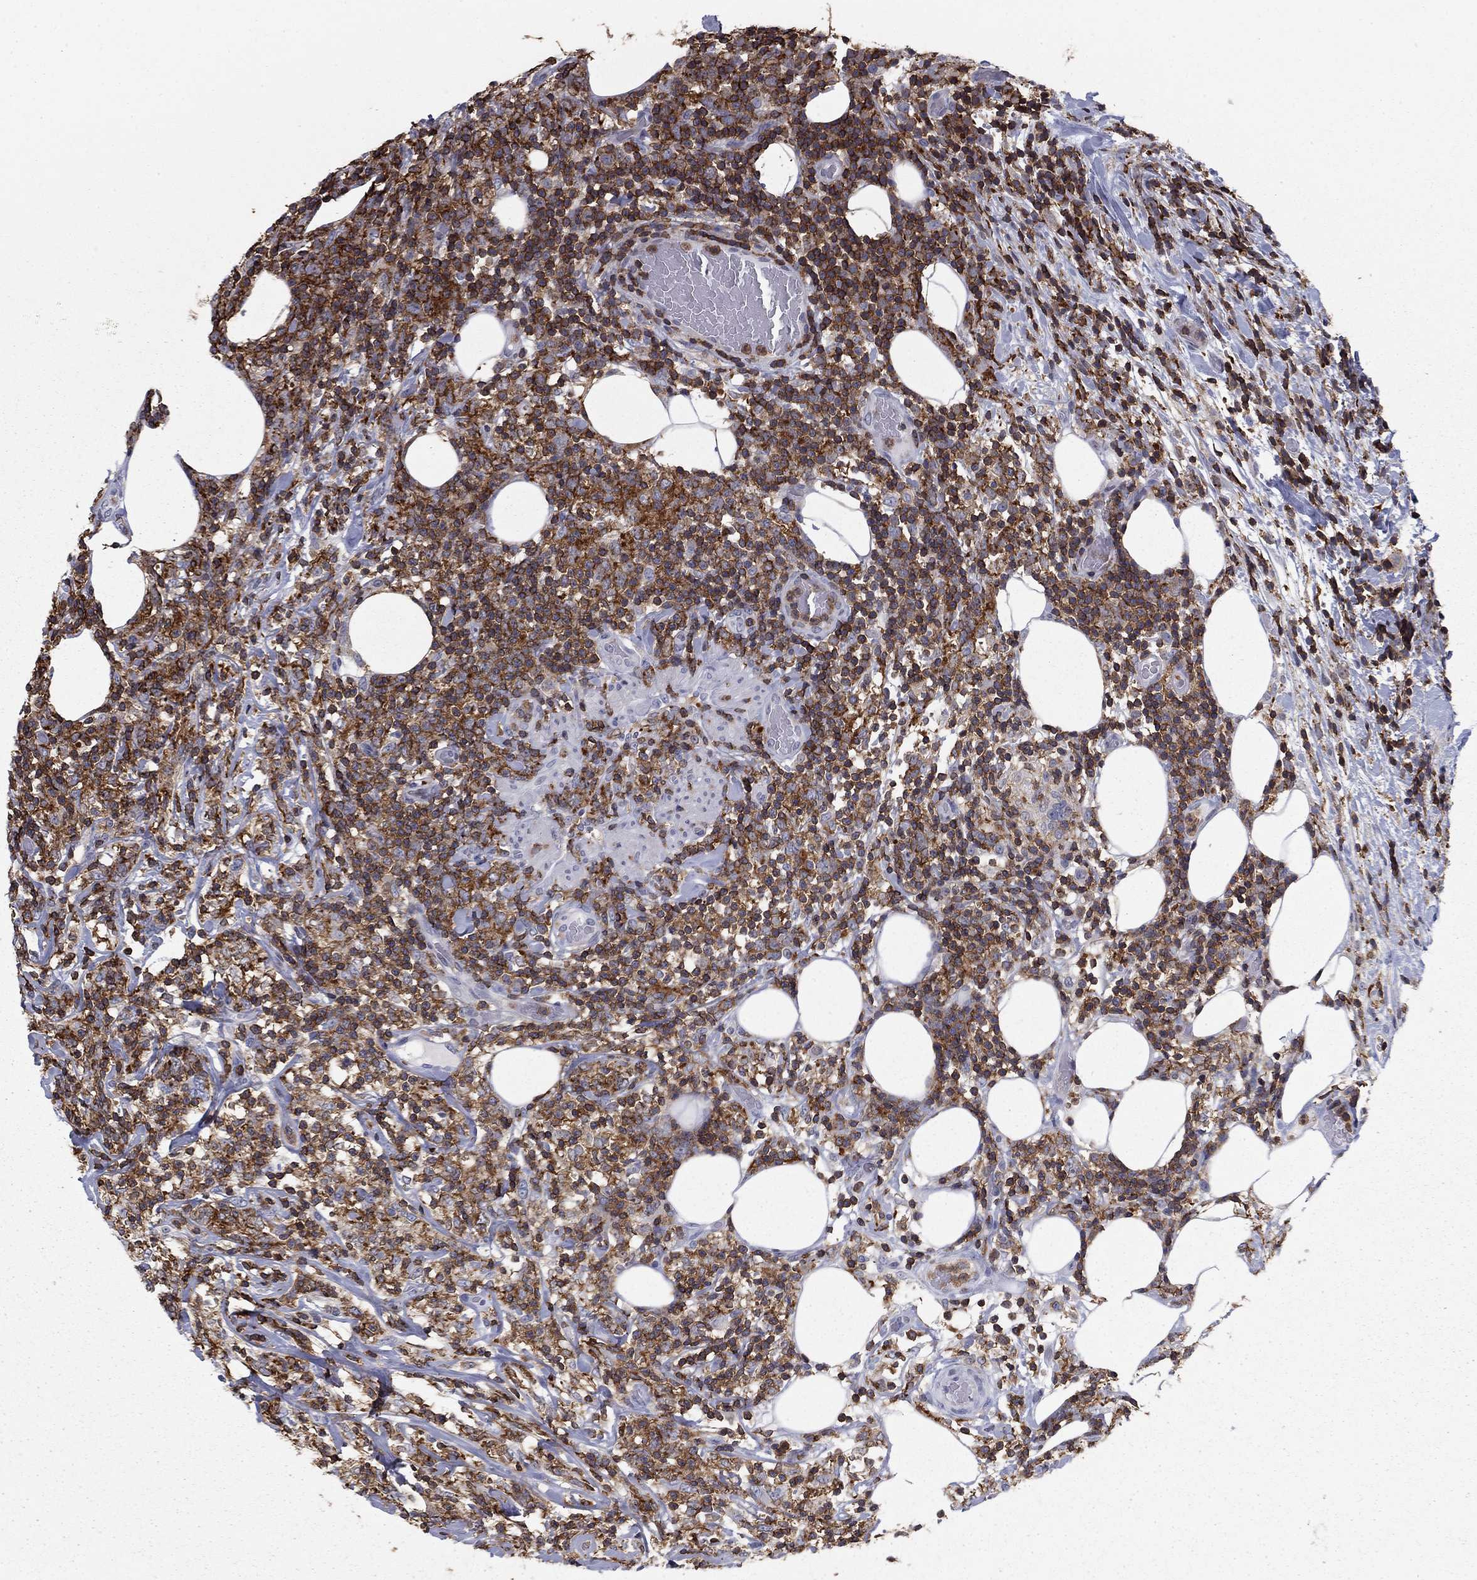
{"staining": {"intensity": "strong", "quantity": "25%-75%", "location": "cytoplasmic/membranous"}, "tissue": "lymphoma", "cell_type": "Tumor cells", "image_type": "cancer", "snomed": [{"axis": "morphology", "description": "Malignant lymphoma, non-Hodgkin's type, High grade"}, {"axis": "topography", "description": "Lymph node"}], "caption": "Immunohistochemical staining of human lymphoma reveals high levels of strong cytoplasmic/membranous positivity in about 25%-75% of tumor cells. The staining was performed using DAB (3,3'-diaminobenzidine) to visualize the protein expression in brown, while the nuclei were stained in blue with hematoxylin (Magnification: 20x).", "gene": "ARHGAP27", "patient": {"sex": "female", "age": 84}}